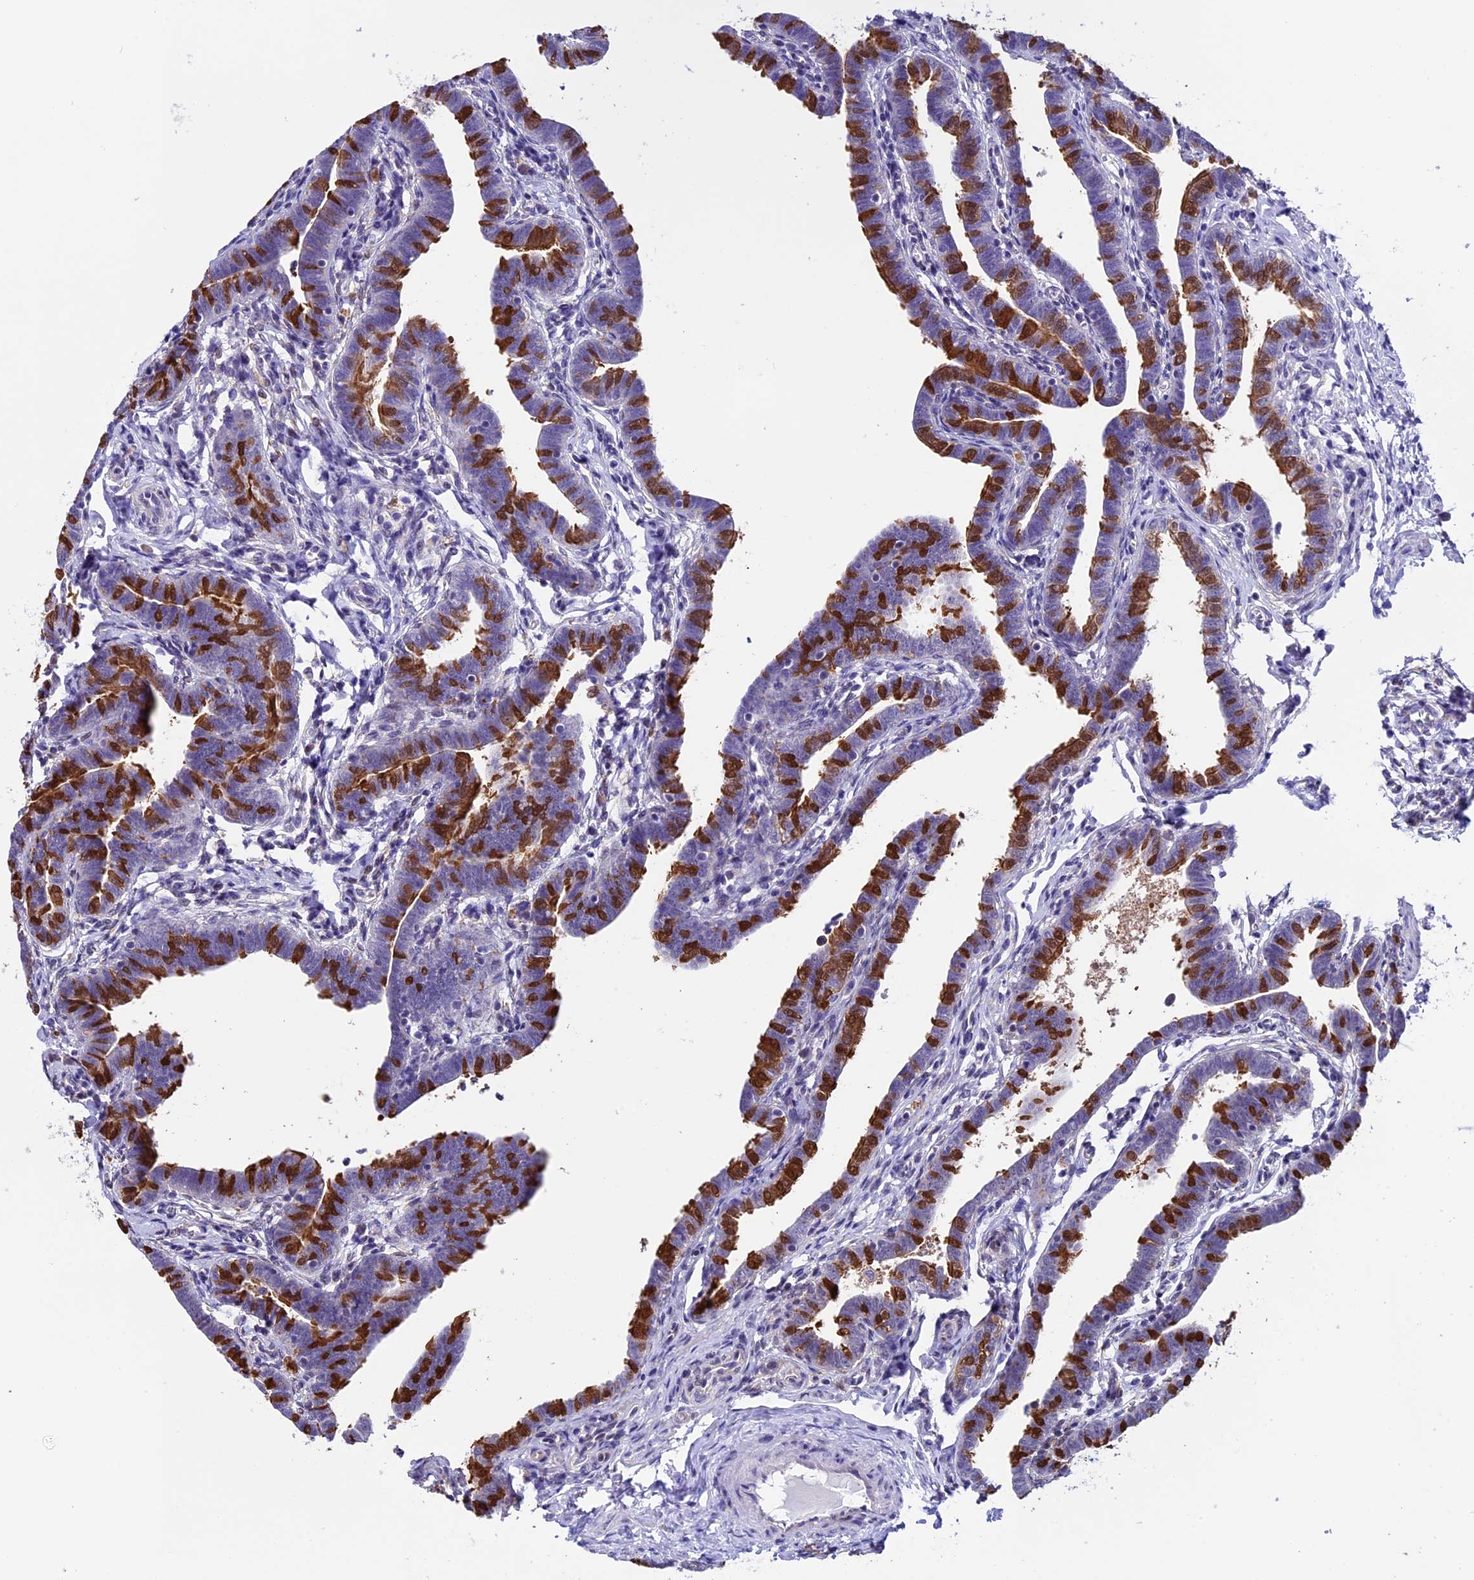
{"staining": {"intensity": "strong", "quantity": "25%-75%", "location": "cytoplasmic/membranous"}, "tissue": "fallopian tube", "cell_type": "Glandular cells", "image_type": "normal", "snomed": [{"axis": "morphology", "description": "Normal tissue, NOS"}, {"axis": "topography", "description": "Fallopian tube"}], "caption": "Immunohistochemistry (IHC) (DAB) staining of normal human fallopian tube shows strong cytoplasmic/membranous protein expression in about 25%-75% of glandular cells.", "gene": "TMEM171", "patient": {"sex": "female", "age": 36}}